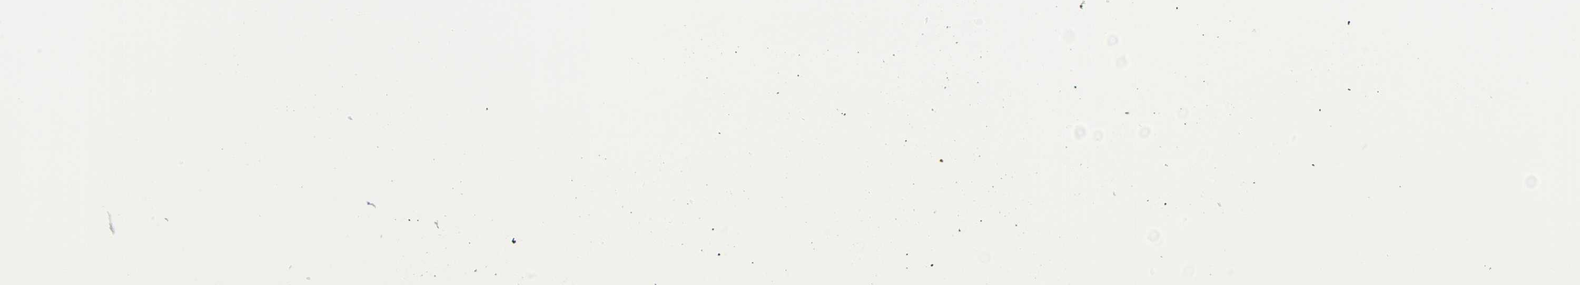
{"staining": {"intensity": "moderate", "quantity": ">75%", "location": "cytoplasmic/membranous"}, "tissue": "lymphoma", "cell_type": "Tumor cells", "image_type": "cancer", "snomed": [{"axis": "morphology", "description": "Malignant lymphoma, non-Hodgkin's type, Low grade"}, {"axis": "topography", "description": "Lymph node"}], "caption": "Immunohistochemistry (IHC) of malignant lymphoma, non-Hodgkin's type (low-grade) exhibits medium levels of moderate cytoplasmic/membranous staining in approximately >75% of tumor cells. Using DAB (brown) and hematoxylin (blue) stains, captured at high magnification using brightfield microscopy.", "gene": "MPI", "patient": {"sex": "female", "age": 67}}